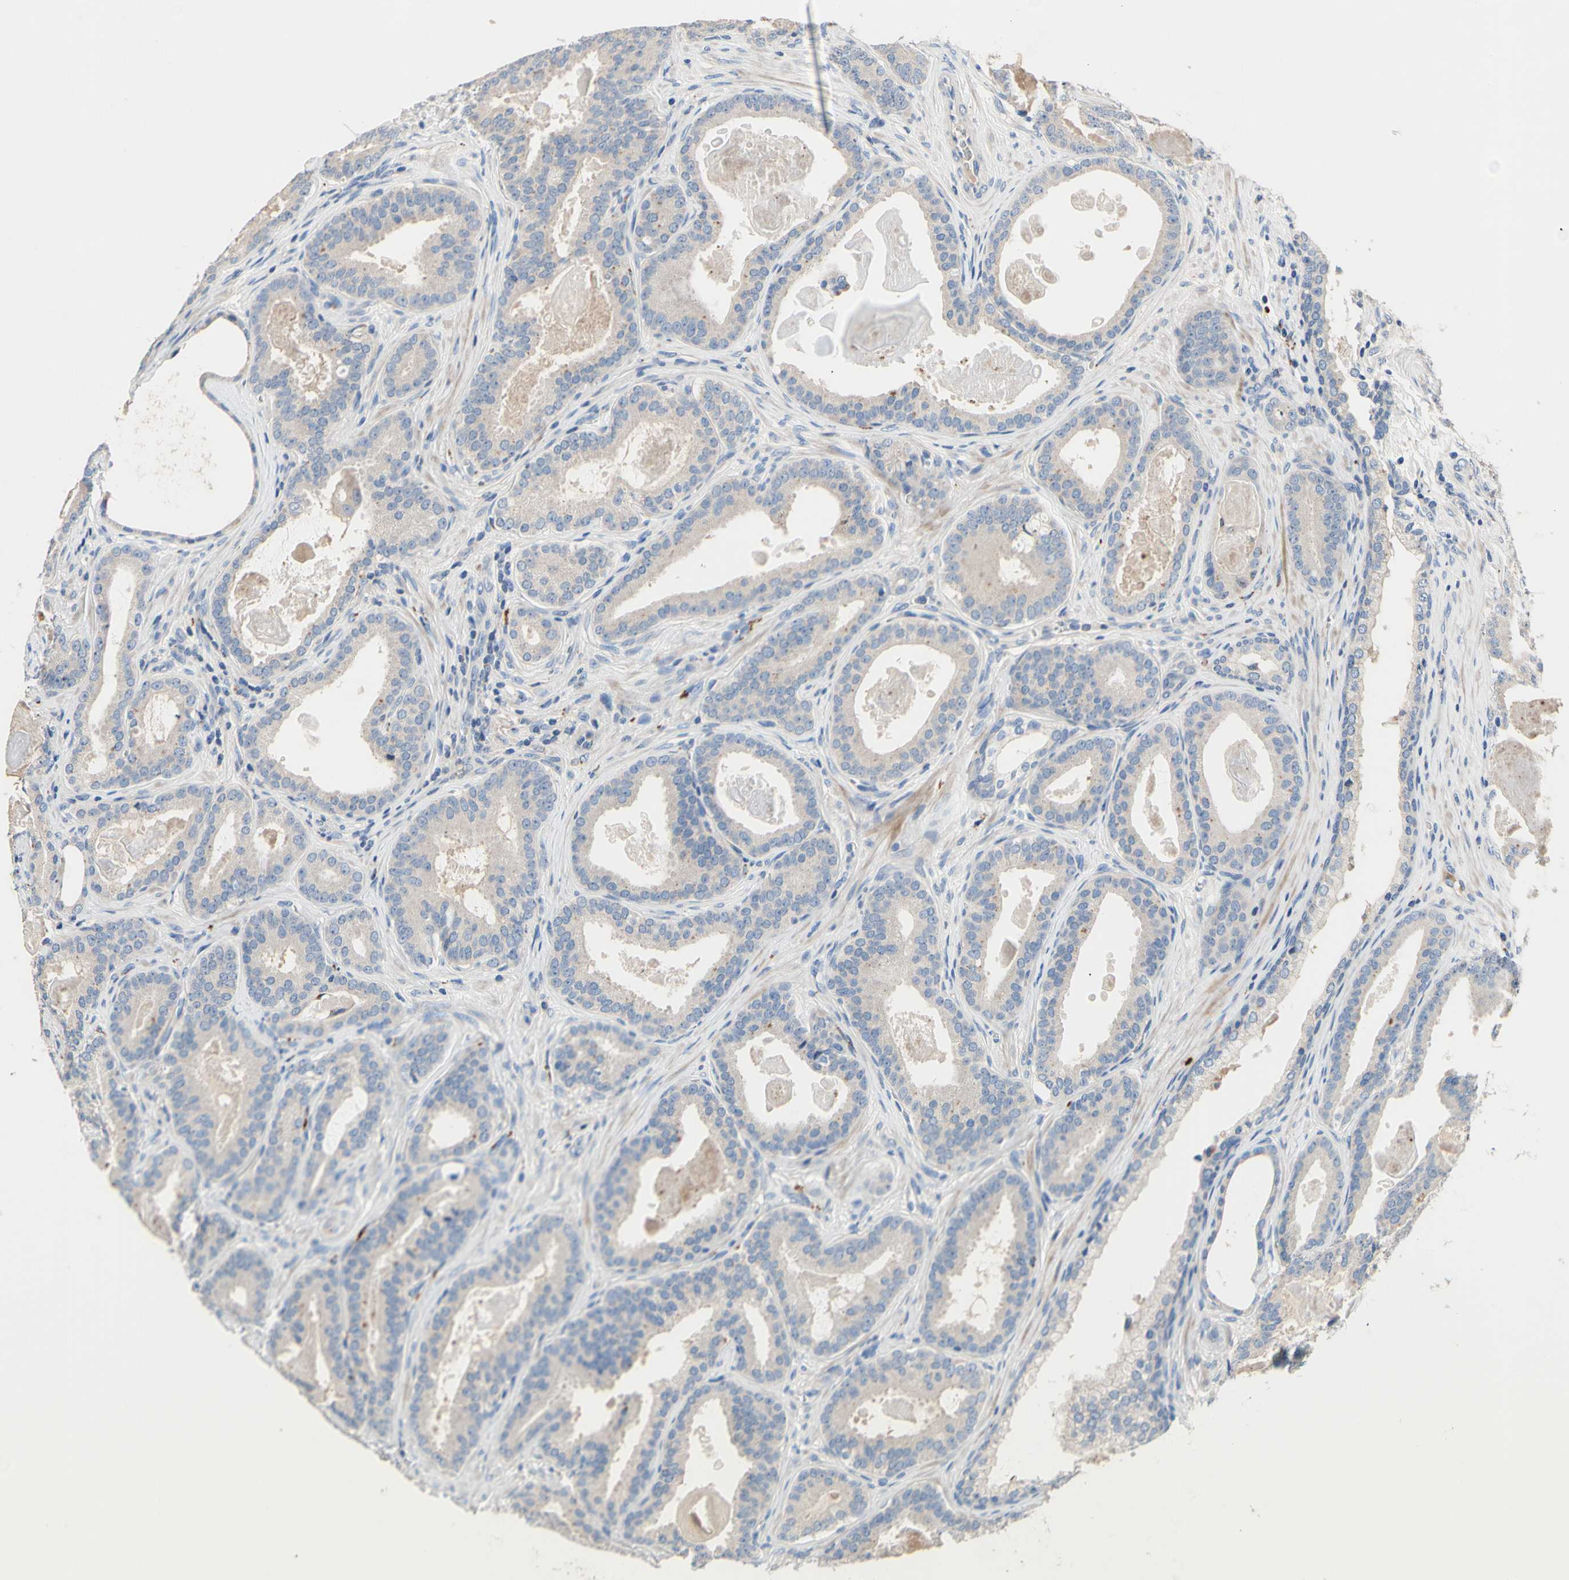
{"staining": {"intensity": "weak", "quantity": ">75%", "location": "cytoplasmic/membranous"}, "tissue": "prostate cancer", "cell_type": "Tumor cells", "image_type": "cancer", "snomed": [{"axis": "morphology", "description": "Adenocarcinoma, High grade"}, {"axis": "topography", "description": "Prostate"}], "caption": "Protein expression by immunohistochemistry exhibits weak cytoplasmic/membranous positivity in about >75% of tumor cells in prostate cancer (adenocarcinoma (high-grade)).", "gene": "CDON", "patient": {"sex": "male", "age": 60}}